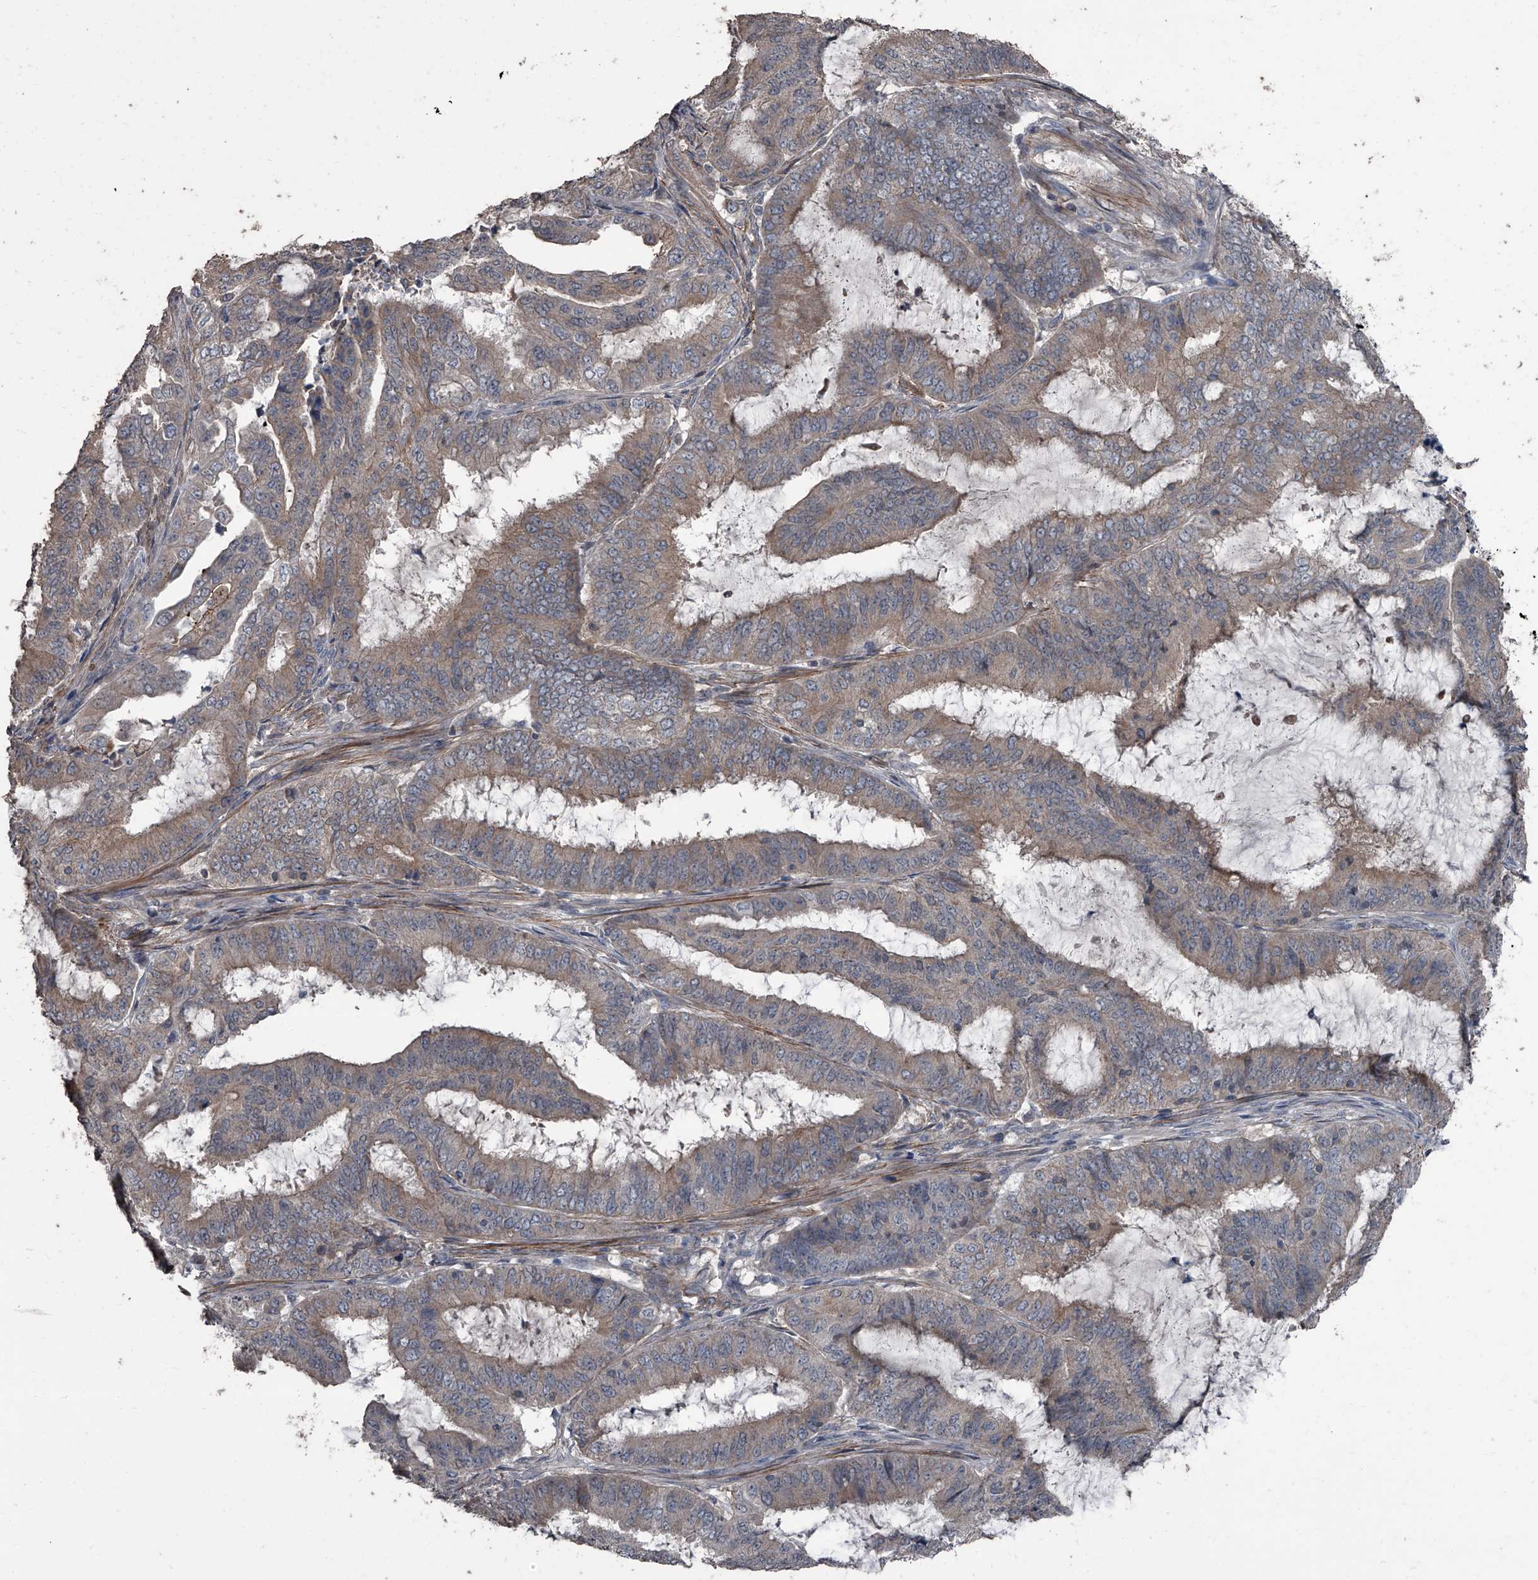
{"staining": {"intensity": "weak", "quantity": "25%-75%", "location": "cytoplasmic/membranous"}, "tissue": "endometrial cancer", "cell_type": "Tumor cells", "image_type": "cancer", "snomed": [{"axis": "morphology", "description": "Adenocarcinoma, NOS"}, {"axis": "topography", "description": "Endometrium"}], "caption": "DAB immunohistochemical staining of human adenocarcinoma (endometrial) shows weak cytoplasmic/membranous protein expression in about 25%-75% of tumor cells.", "gene": "OARD1", "patient": {"sex": "female", "age": 51}}